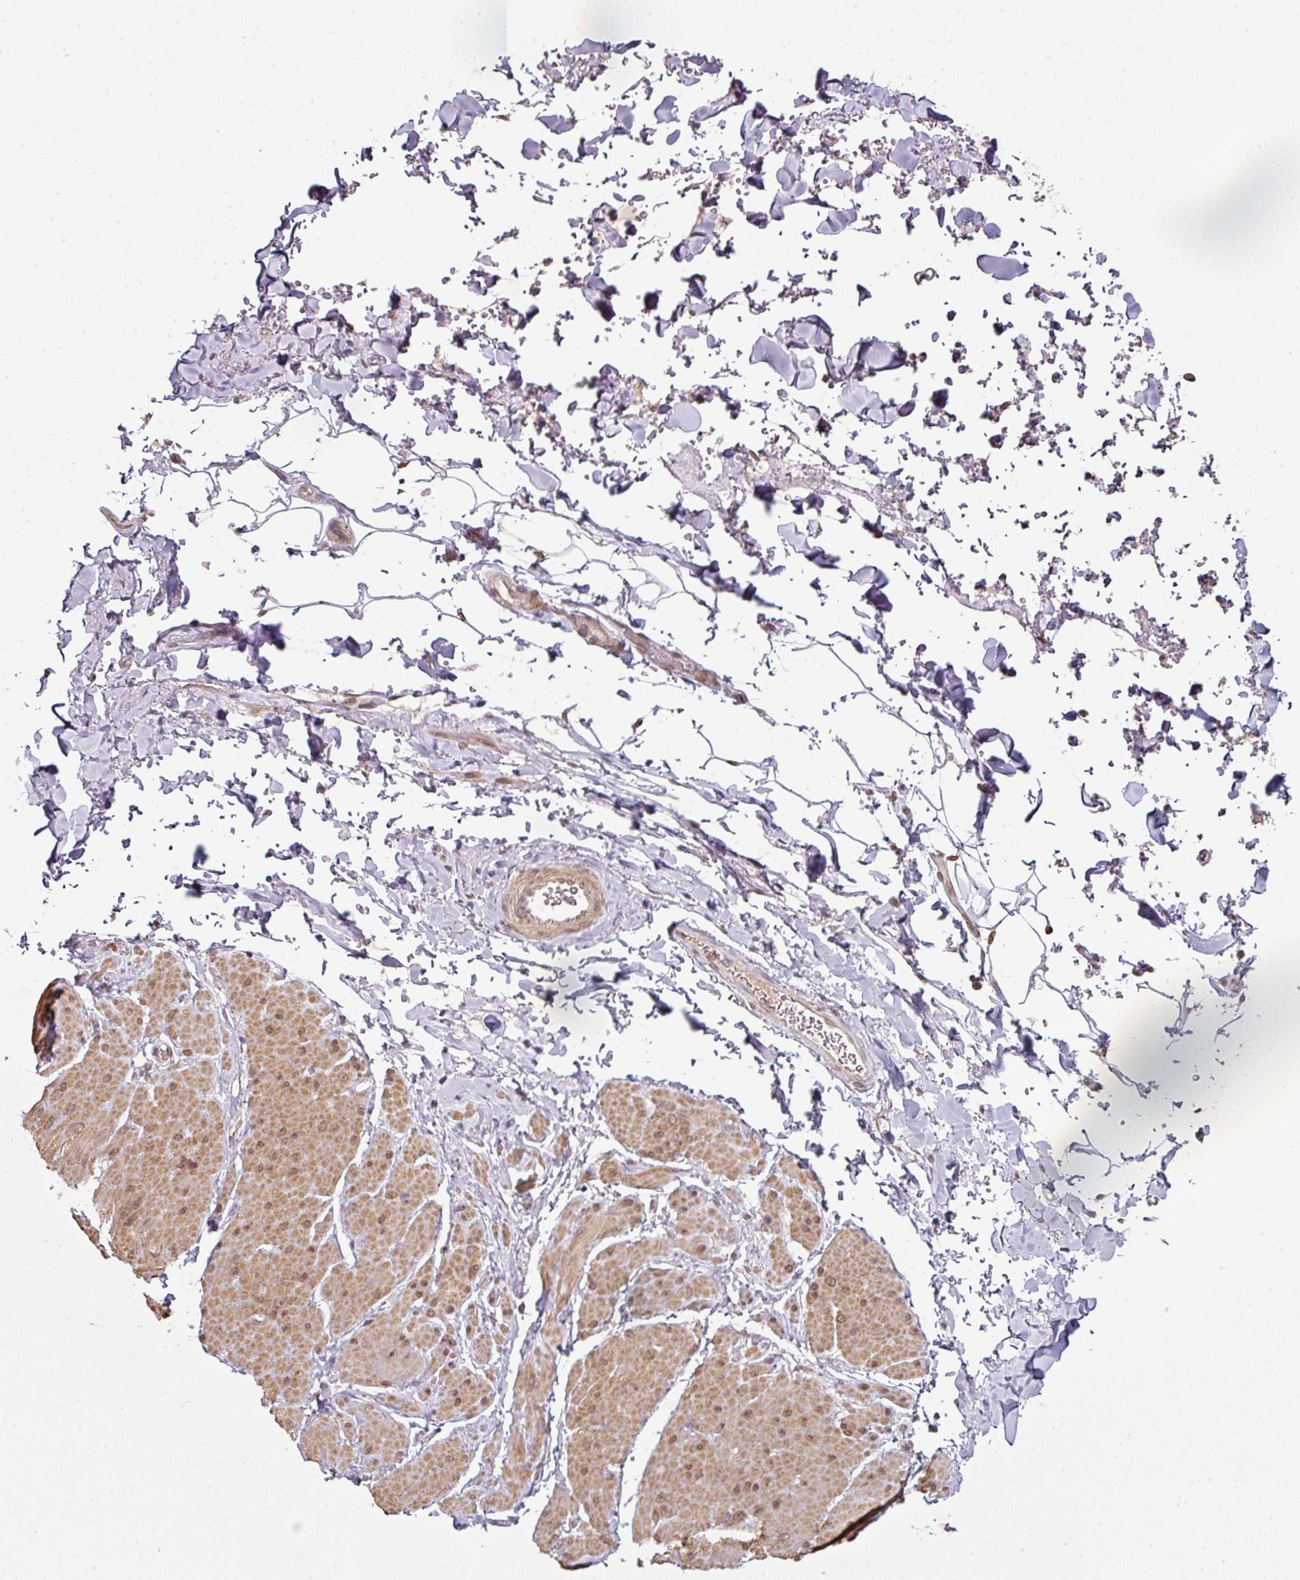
{"staining": {"intensity": "moderate", "quantity": "<25%", "location": "nuclear"}, "tissue": "adipose tissue", "cell_type": "Adipocytes", "image_type": "normal", "snomed": [{"axis": "morphology", "description": "Normal tissue, NOS"}, {"axis": "topography", "description": "Rectum"}, {"axis": "topography", "description": "Peripheral nerve tissue"}], "caption": "Adipose tissue stained with DAB (3,3'-diaminobenzidine) immunohistochemistry shows low levels of moderate nuclear staining in about <25% of adipocytes. The staining is performed using DAB (3,3'-diaminobenzidine) brown chromogen to label protein expression. The nuclei are counter-stained blue using hematoxylin.", "gene": "RANGAP1", "patient": {"sex": "female", "age": 69}}